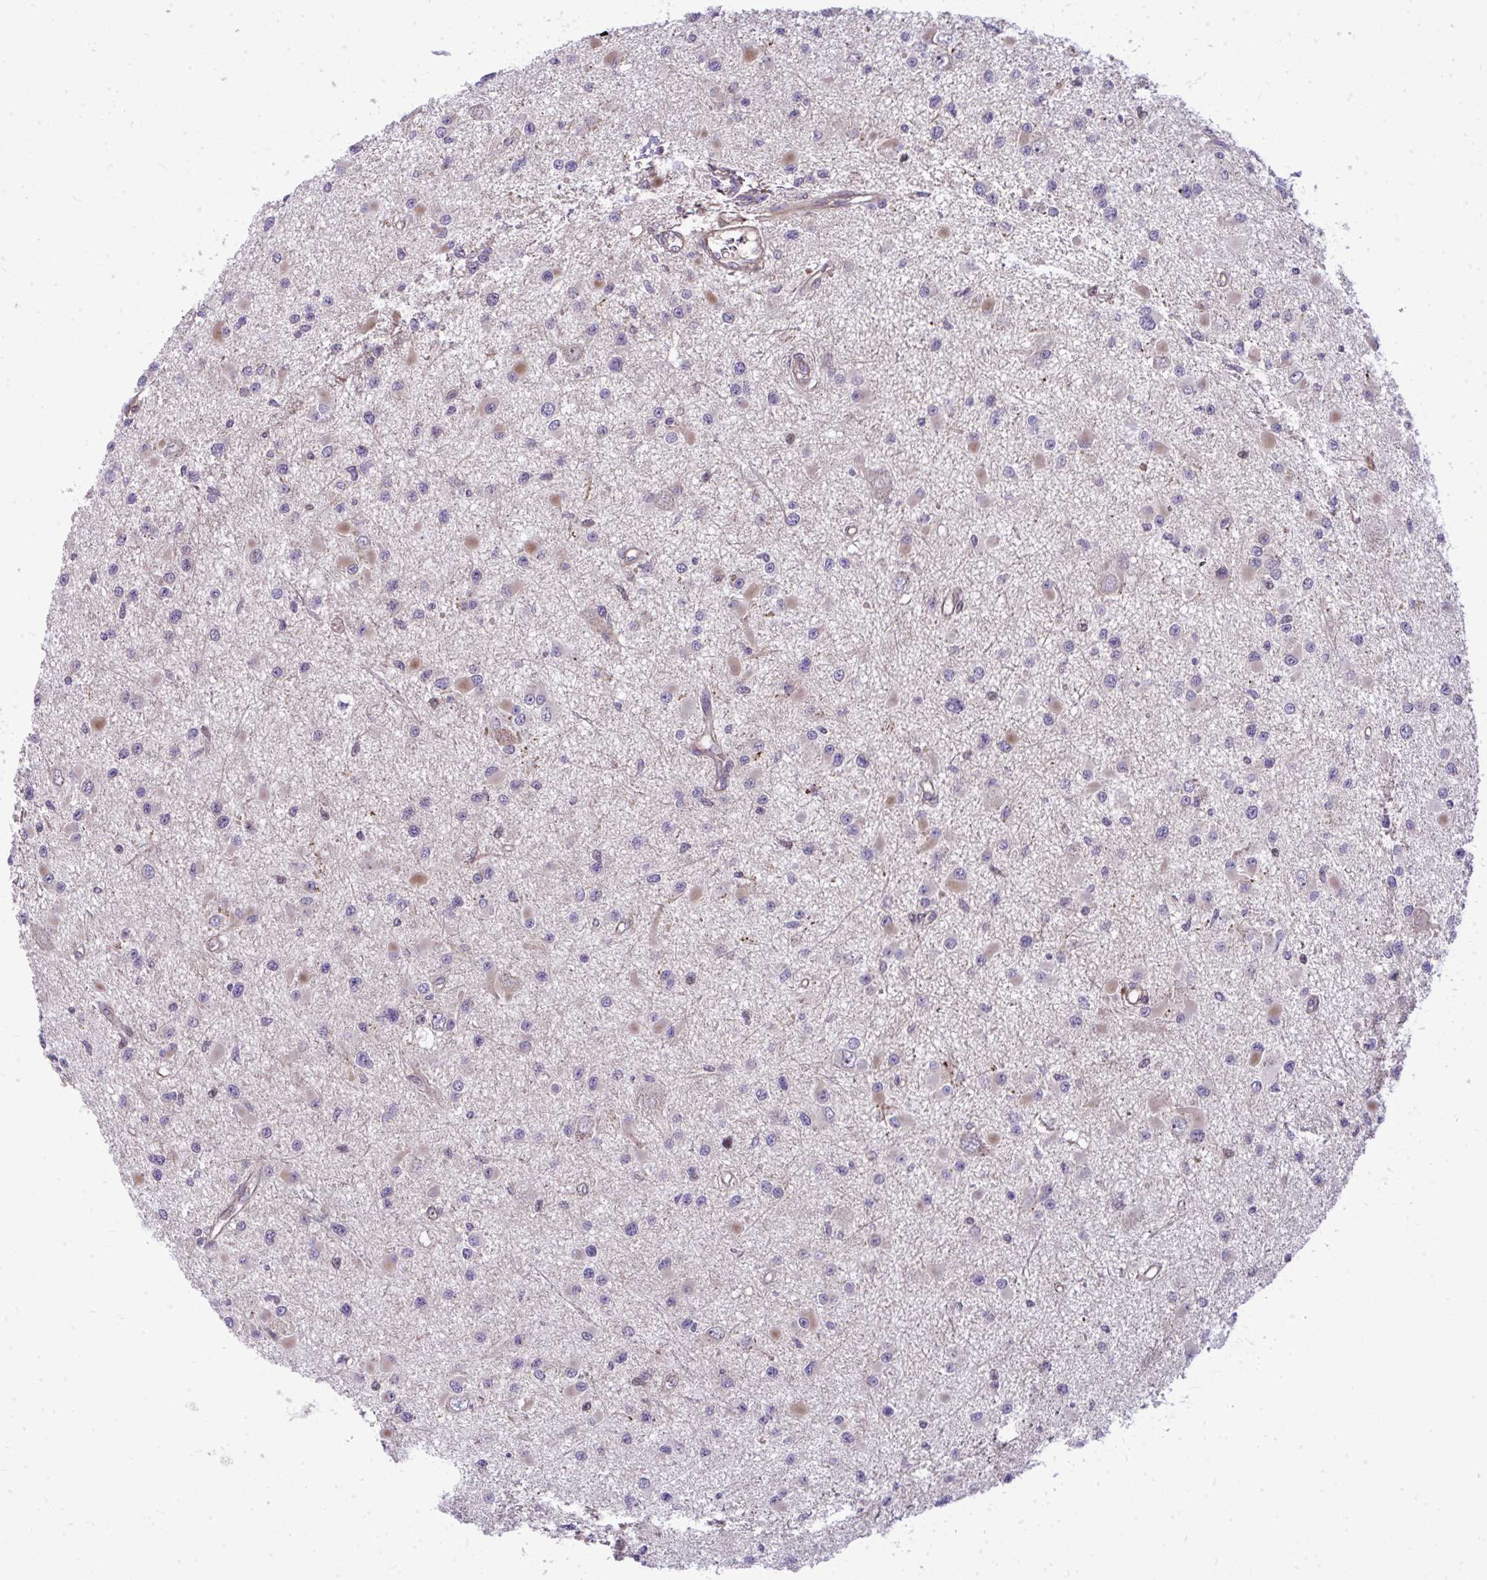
{"staining": {"intensity": "negative", "quantity": "none", "location": "none"}, "tissue": "glioma", "cell_type": "Tumor cells", "image_type": "cancer", "snomed": [{"axis": "morphology", "description": "Glioma, malignant, High grade"}, {"axis": "topography", "description": "Brain"}], "caption": "Tumor cells show no significant positivity in glioma.", "gene": "ZSCAN9", "patient": {"sex": "male", "age": 54}}